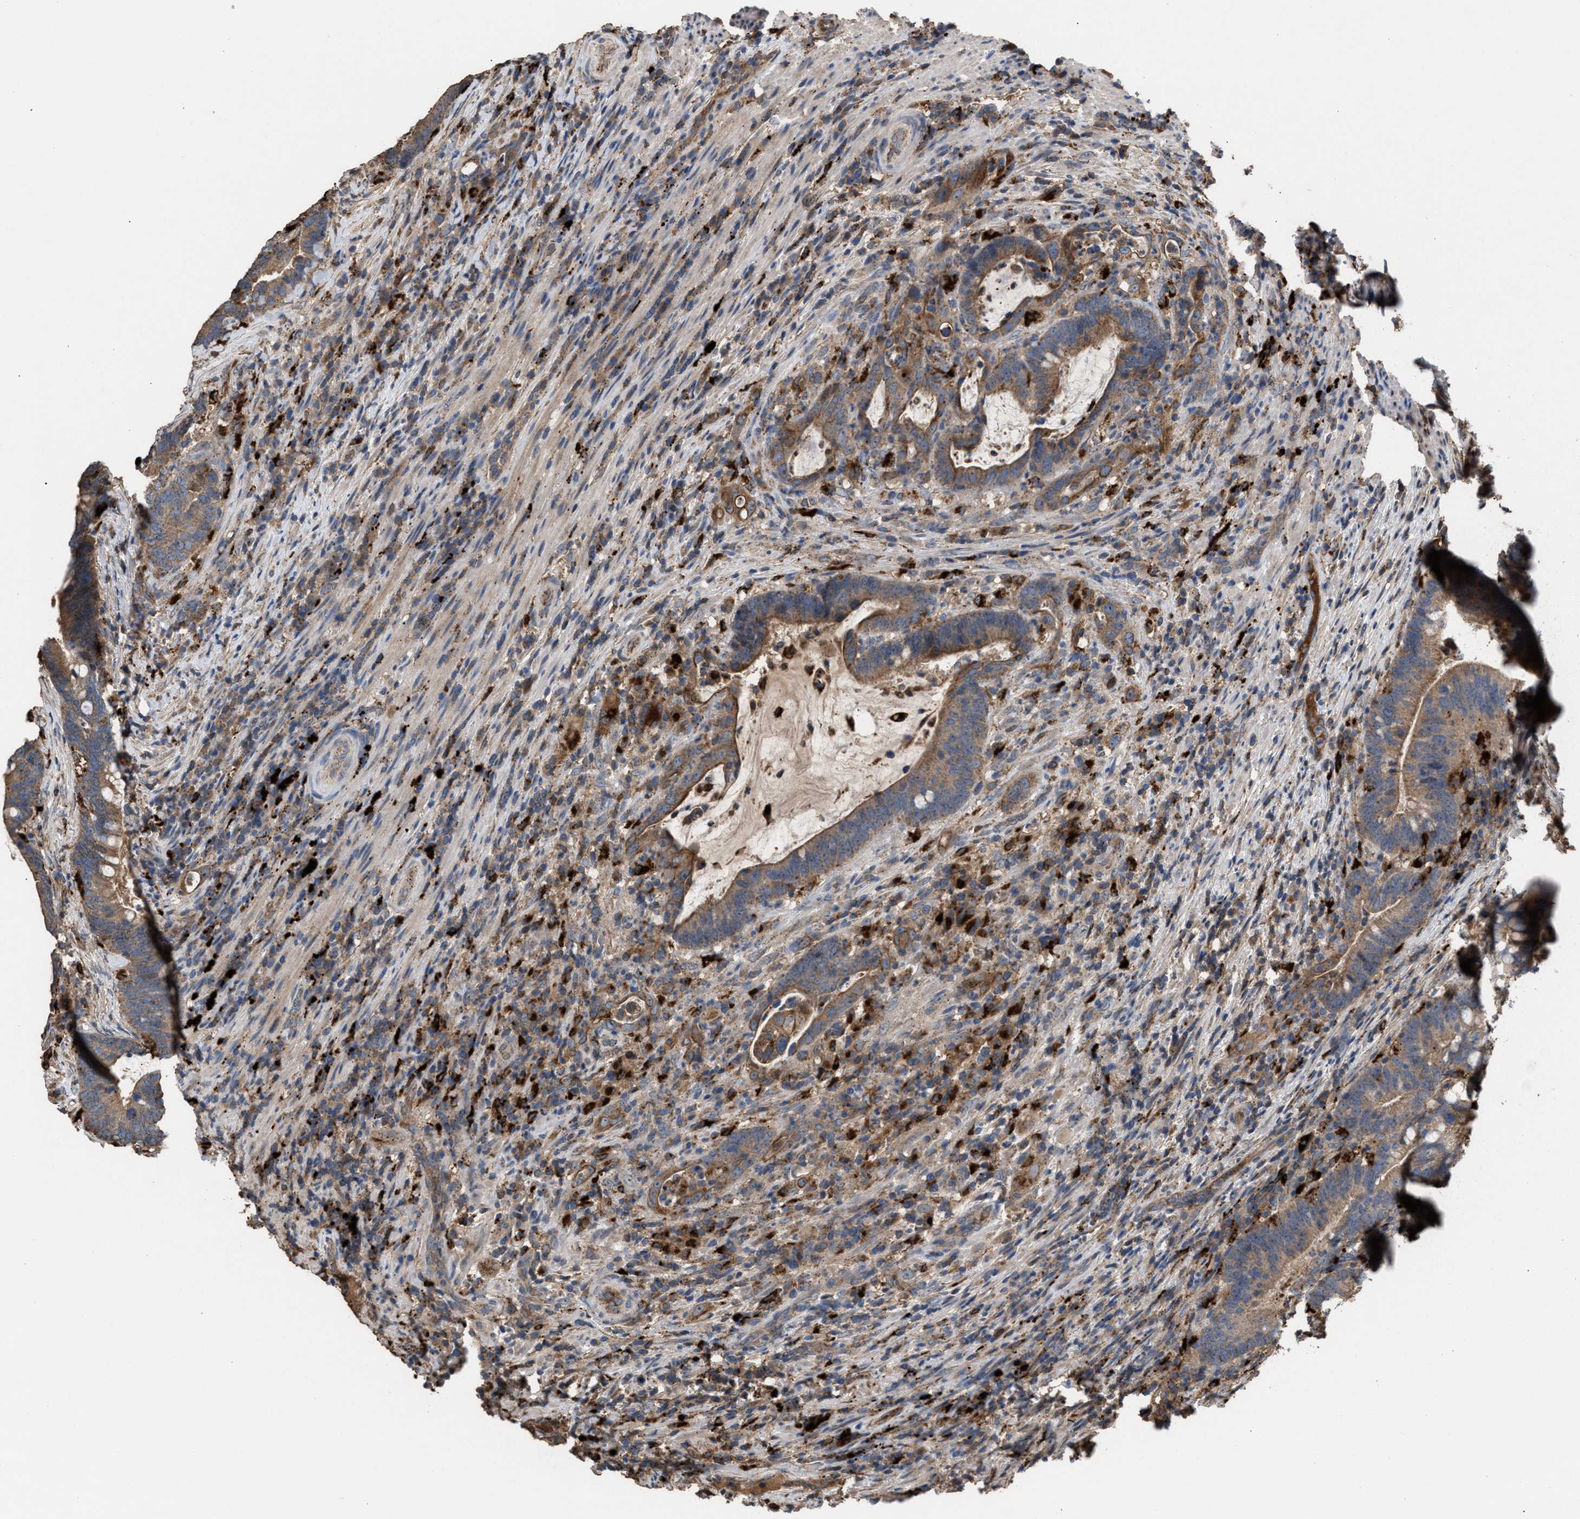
{"staining": {"intensity": "moderate", "quantity": ">75%", "location": "cytoplasmic/membranous"}, "tissue": "colorectal cancer", "cell_type": "Tumor cells", "image_type": "cancer", "snomed": [{"axis": "morphology", "description": "Adenocarcinoma, NOS"}, {"axis": "topography", "description": "Colon"}], "caption": "Immunohistochemical staining of colorectal adenocarcinoma exhibits moderate cytoplasmic/membranous protein staining in about >75% of tumor cells.", "gene": "ELMO3", "patient": {"sex": "female", "age": 66}}